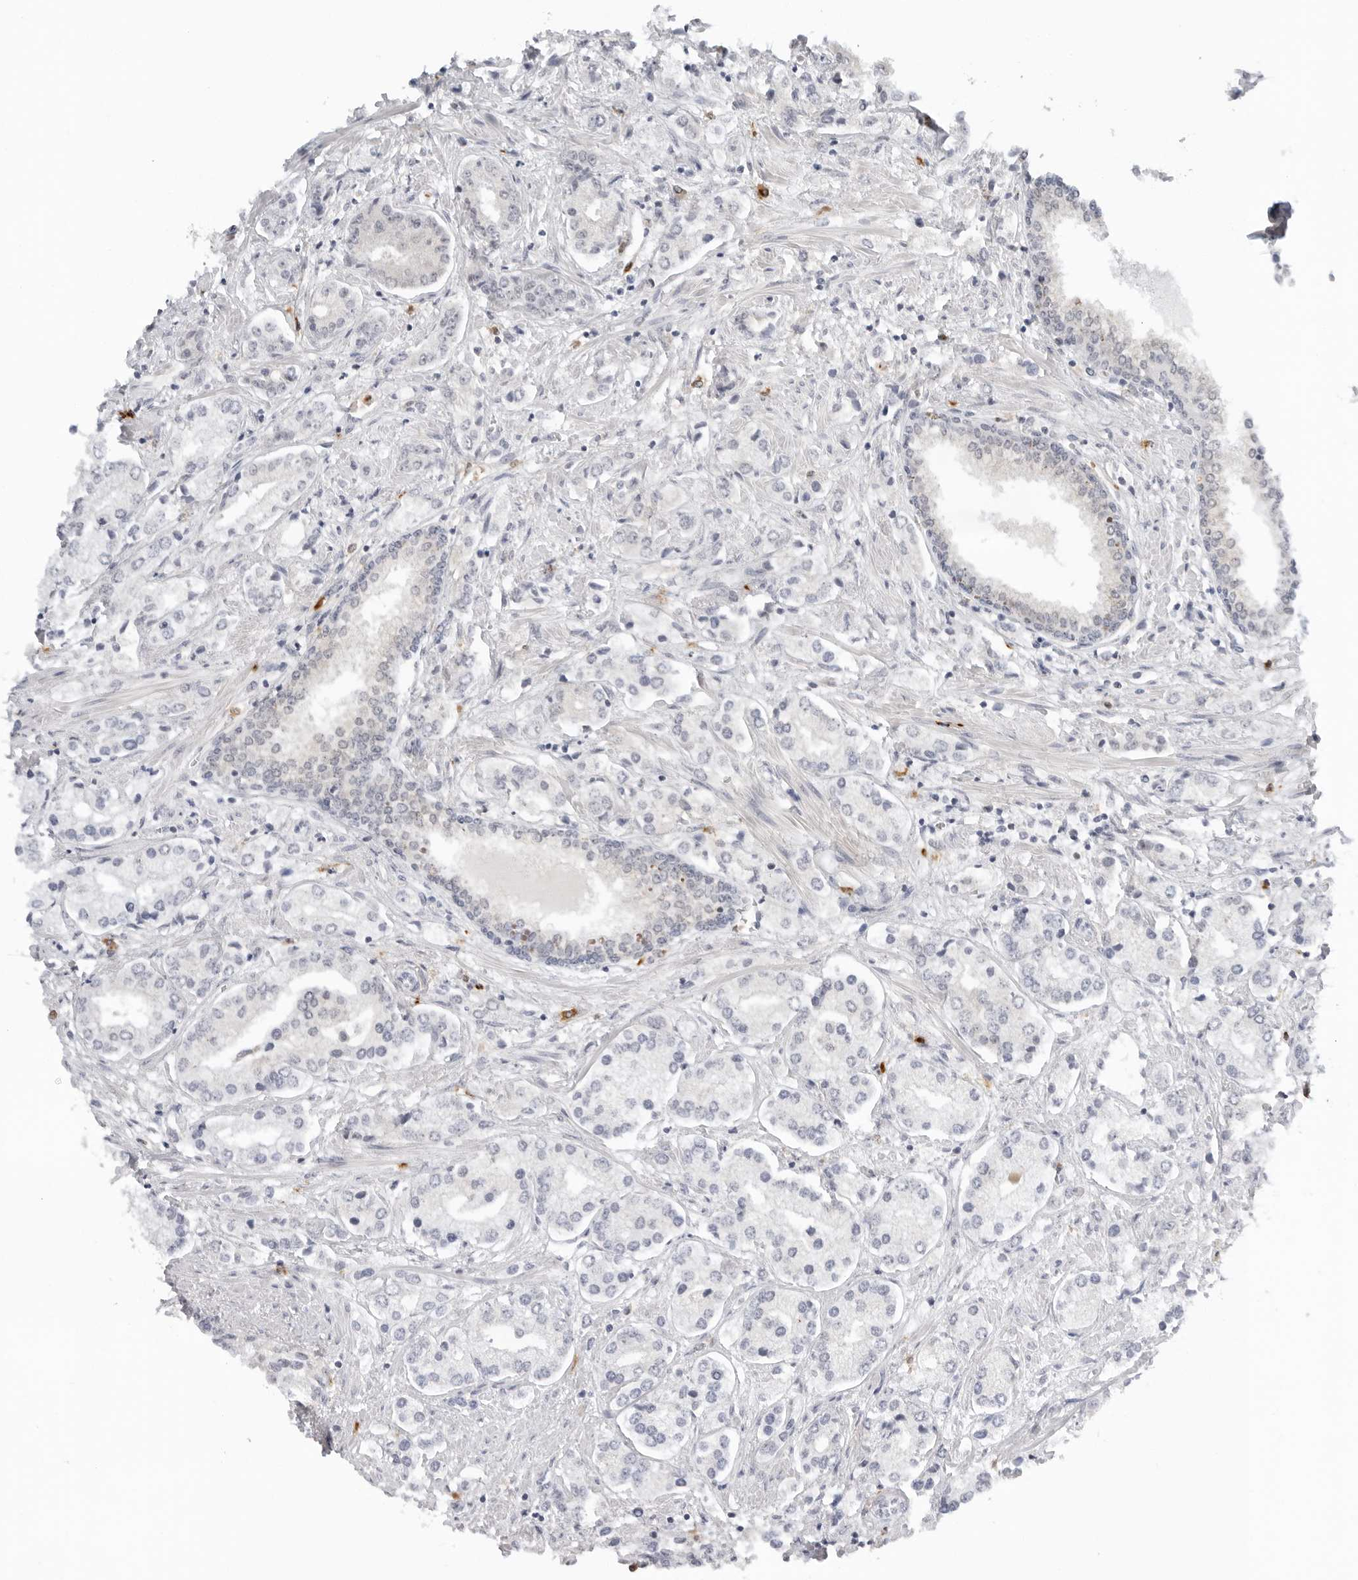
{"staining": {"intensity": "negative", "quantity": "none", "location": "none"}, "tissue": "prostate cancer", "cell_type": "Tumor cells", "image_type": "cancer", "snomed": [{"axis": "morphology", "description": "Adenocarcinoma, High grade"}, {"axis": "topography", "description": "Prostate"}], "caption": "Immunohistochemical staining of prostate cancer (high-grade adenocarcinoma) demonstrates no significant positivity in tumor cells.", "gene": "SUGCT", "patient": {"sex": "male", "age": 66}}